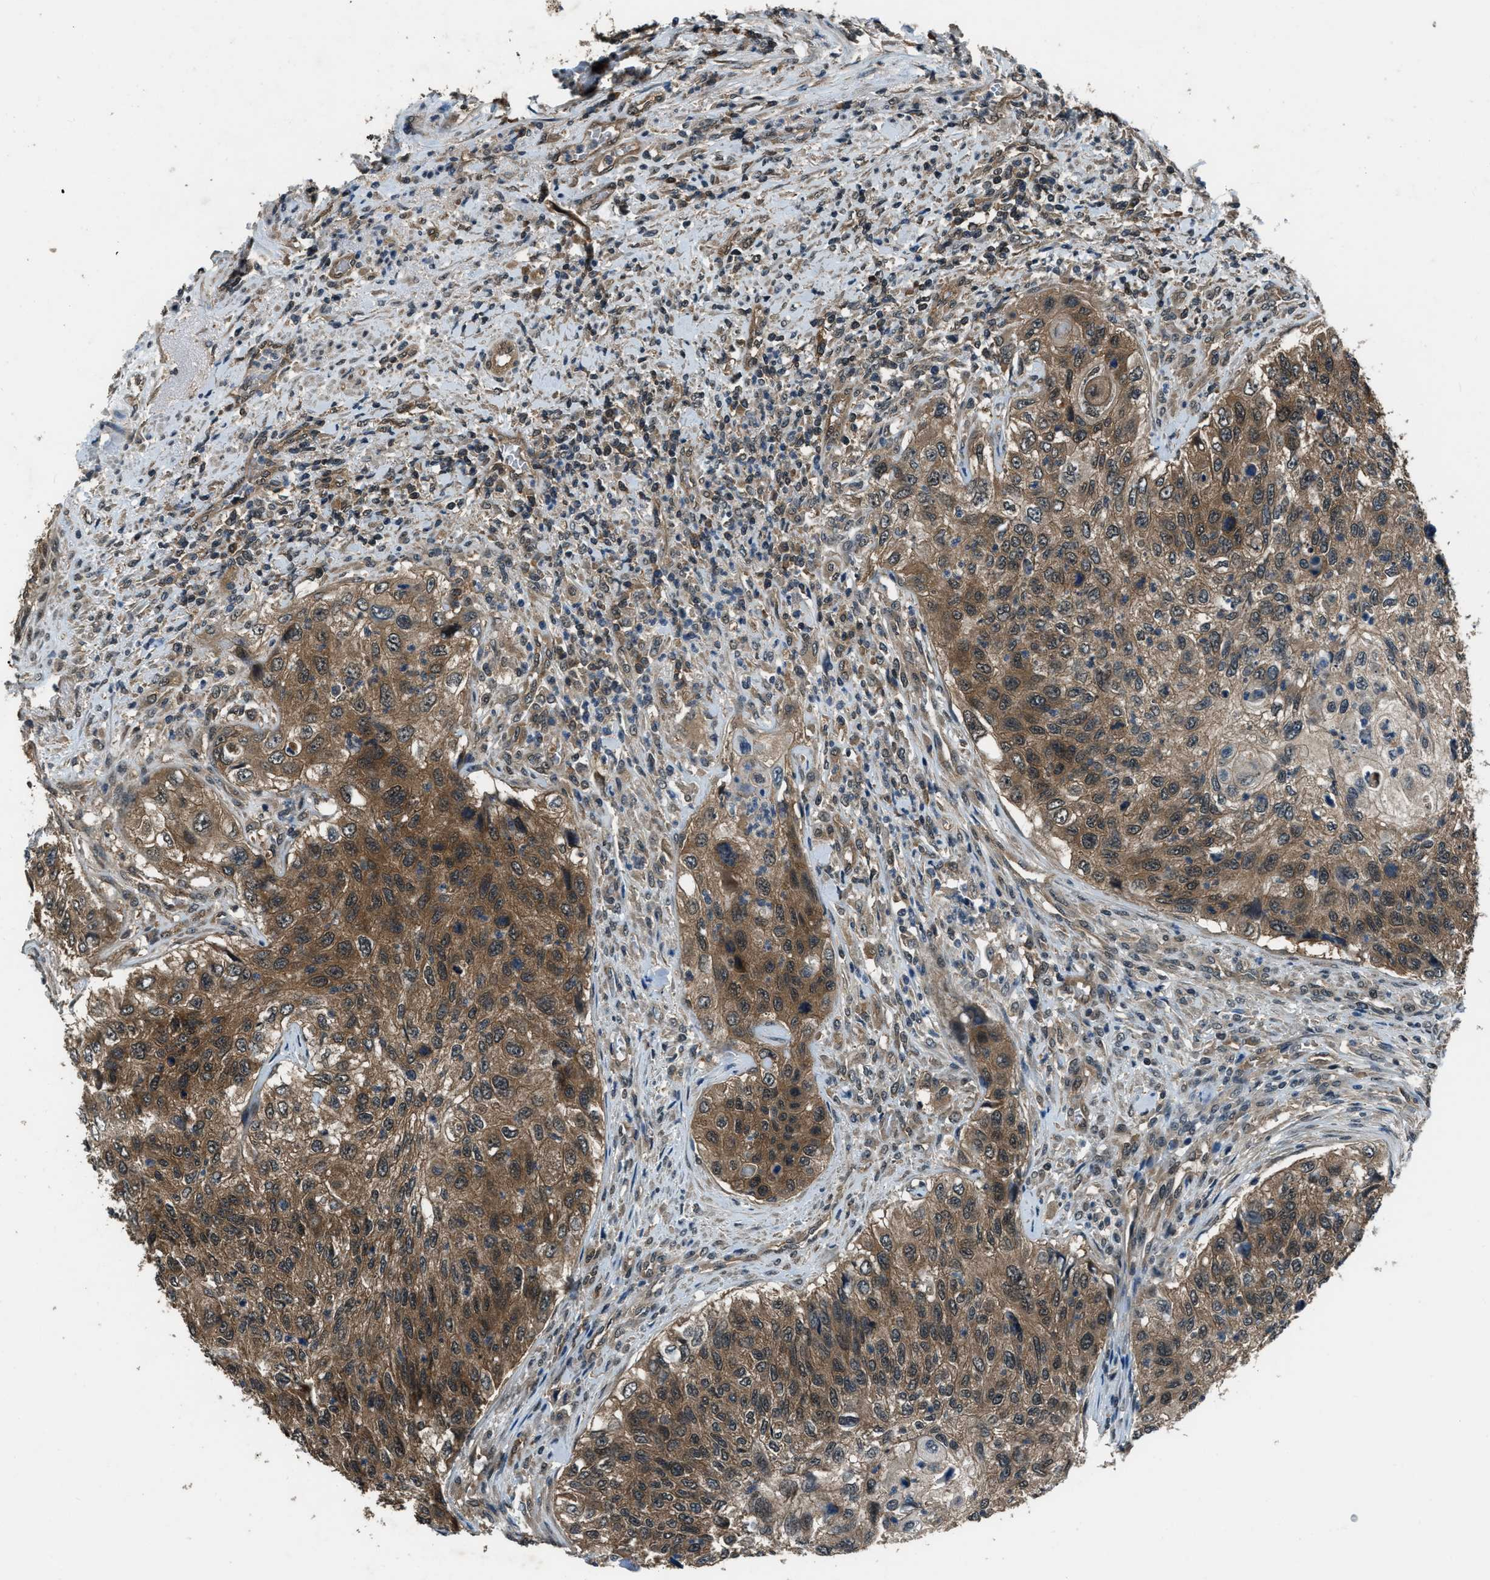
{"staining": {"intensity": "moderate", "quantity": ">75%", "location": "cytoplasmic/membranous"}, "tissue": "urothelial cancer", "cell_type": "Tumor cells", "image_type": "cancer", "snomed": [{"axis": "morphology", "description": "Urothelial carcinoma, High grade"}, {"axis": "topography", "description": "Urinary bladder"}], "caption": "High-magnification brightfield microscopy of urothelial cancer stained with DAB (brown) and counterstained with hematoxylin (blue). tumor cells exhibit moderate cytoplasmic/membranous staining is seen in about>75% of cells.", "gene": "NUDCD3", "patient": {"sex": "female", "age": 60}}